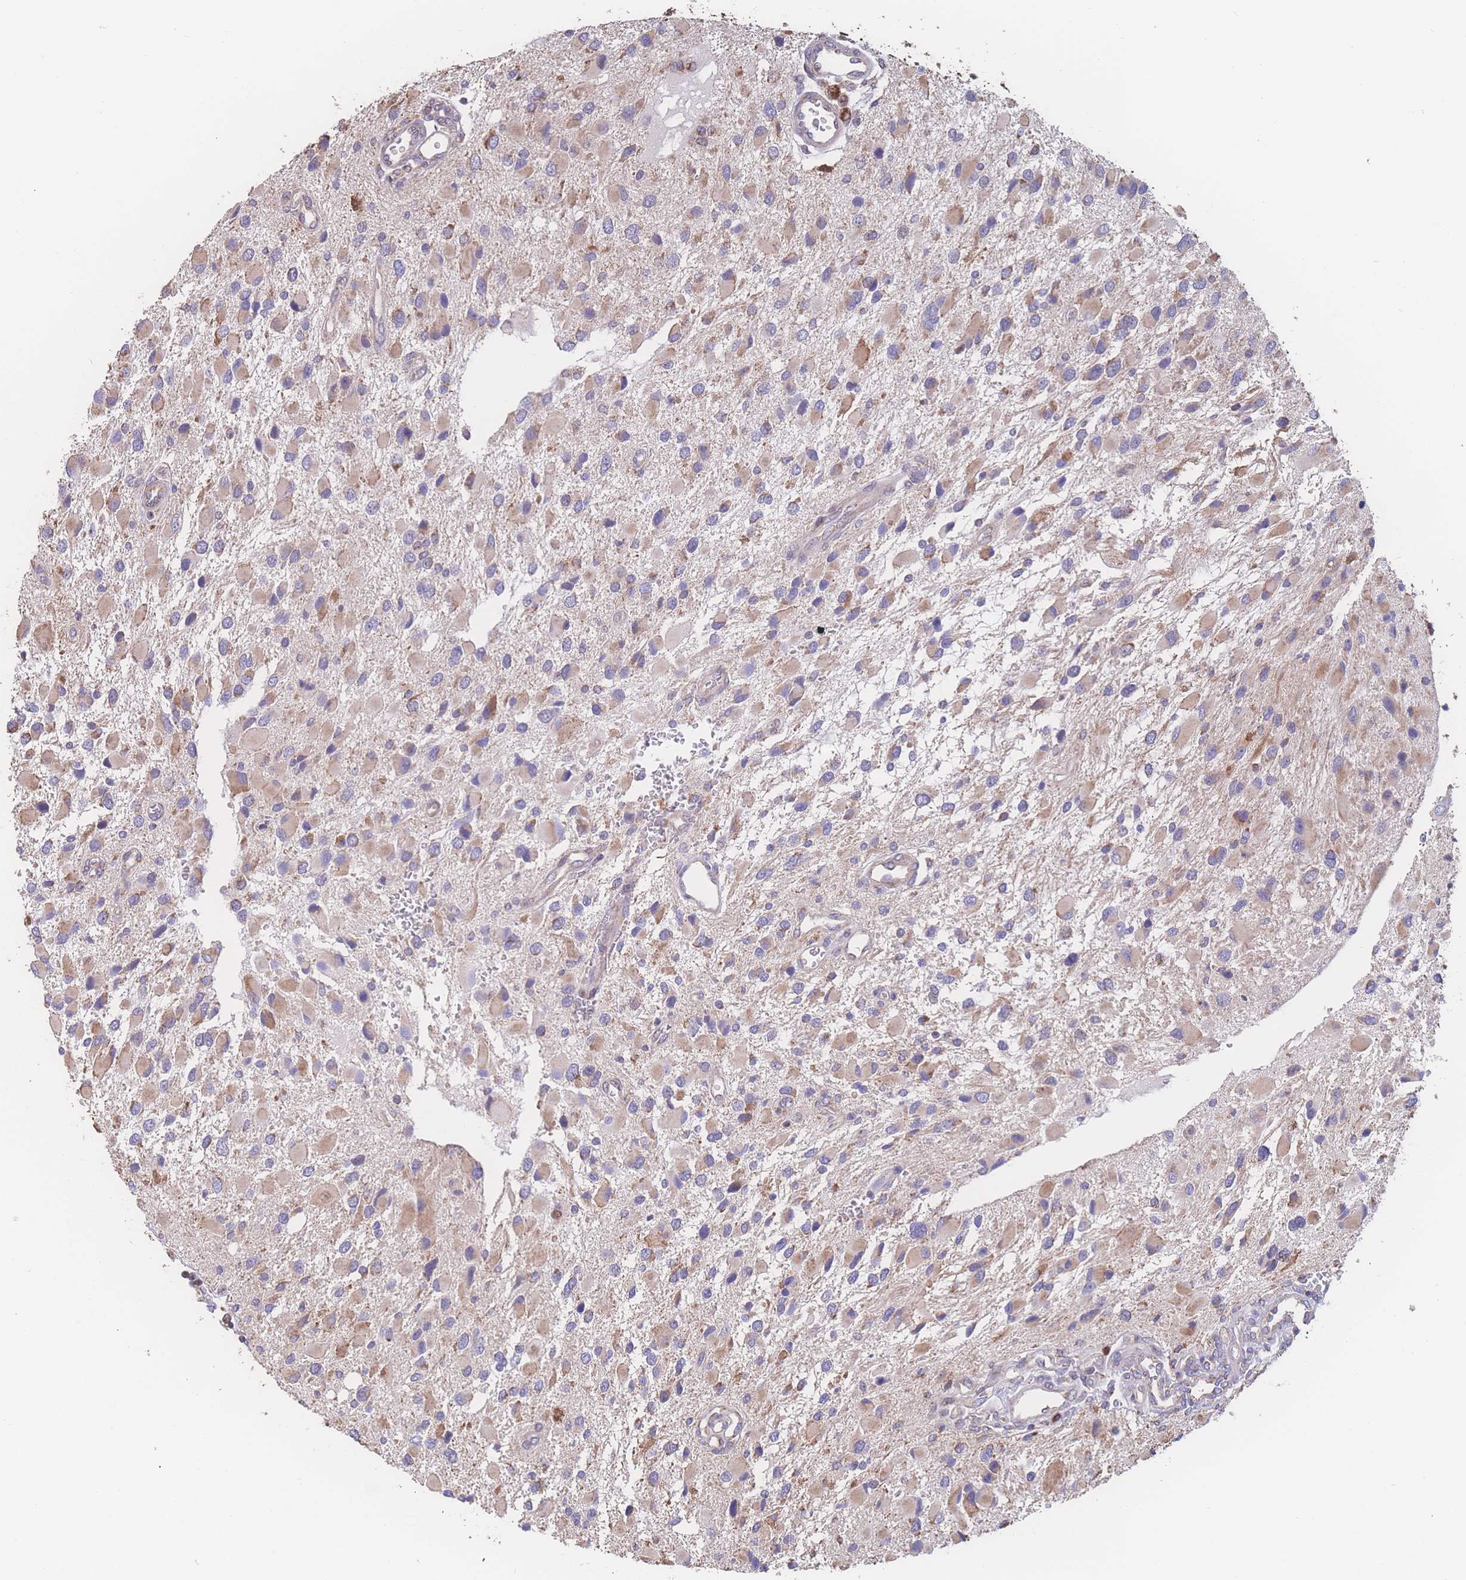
{"staining": {"intensity": "moderate", "quantity": "<25%", "location": "cytoplasmic/membranous"}, "tissue": "glioma", "cell_type": "Tumor cells", "image_type": "cancer", "snomed": [{"axis": "morphology", "description": "Glioma, malignant, High grade"}, {"axis": "topography", "description": "Brain"}], "caption": "A histopathology image of human glioma stained for a protein displays moderate cytoplasmic/membranous brown staining in tumor cells.", "gene": "SGSM3", "patient": {"sex": "male", "age": 53}}